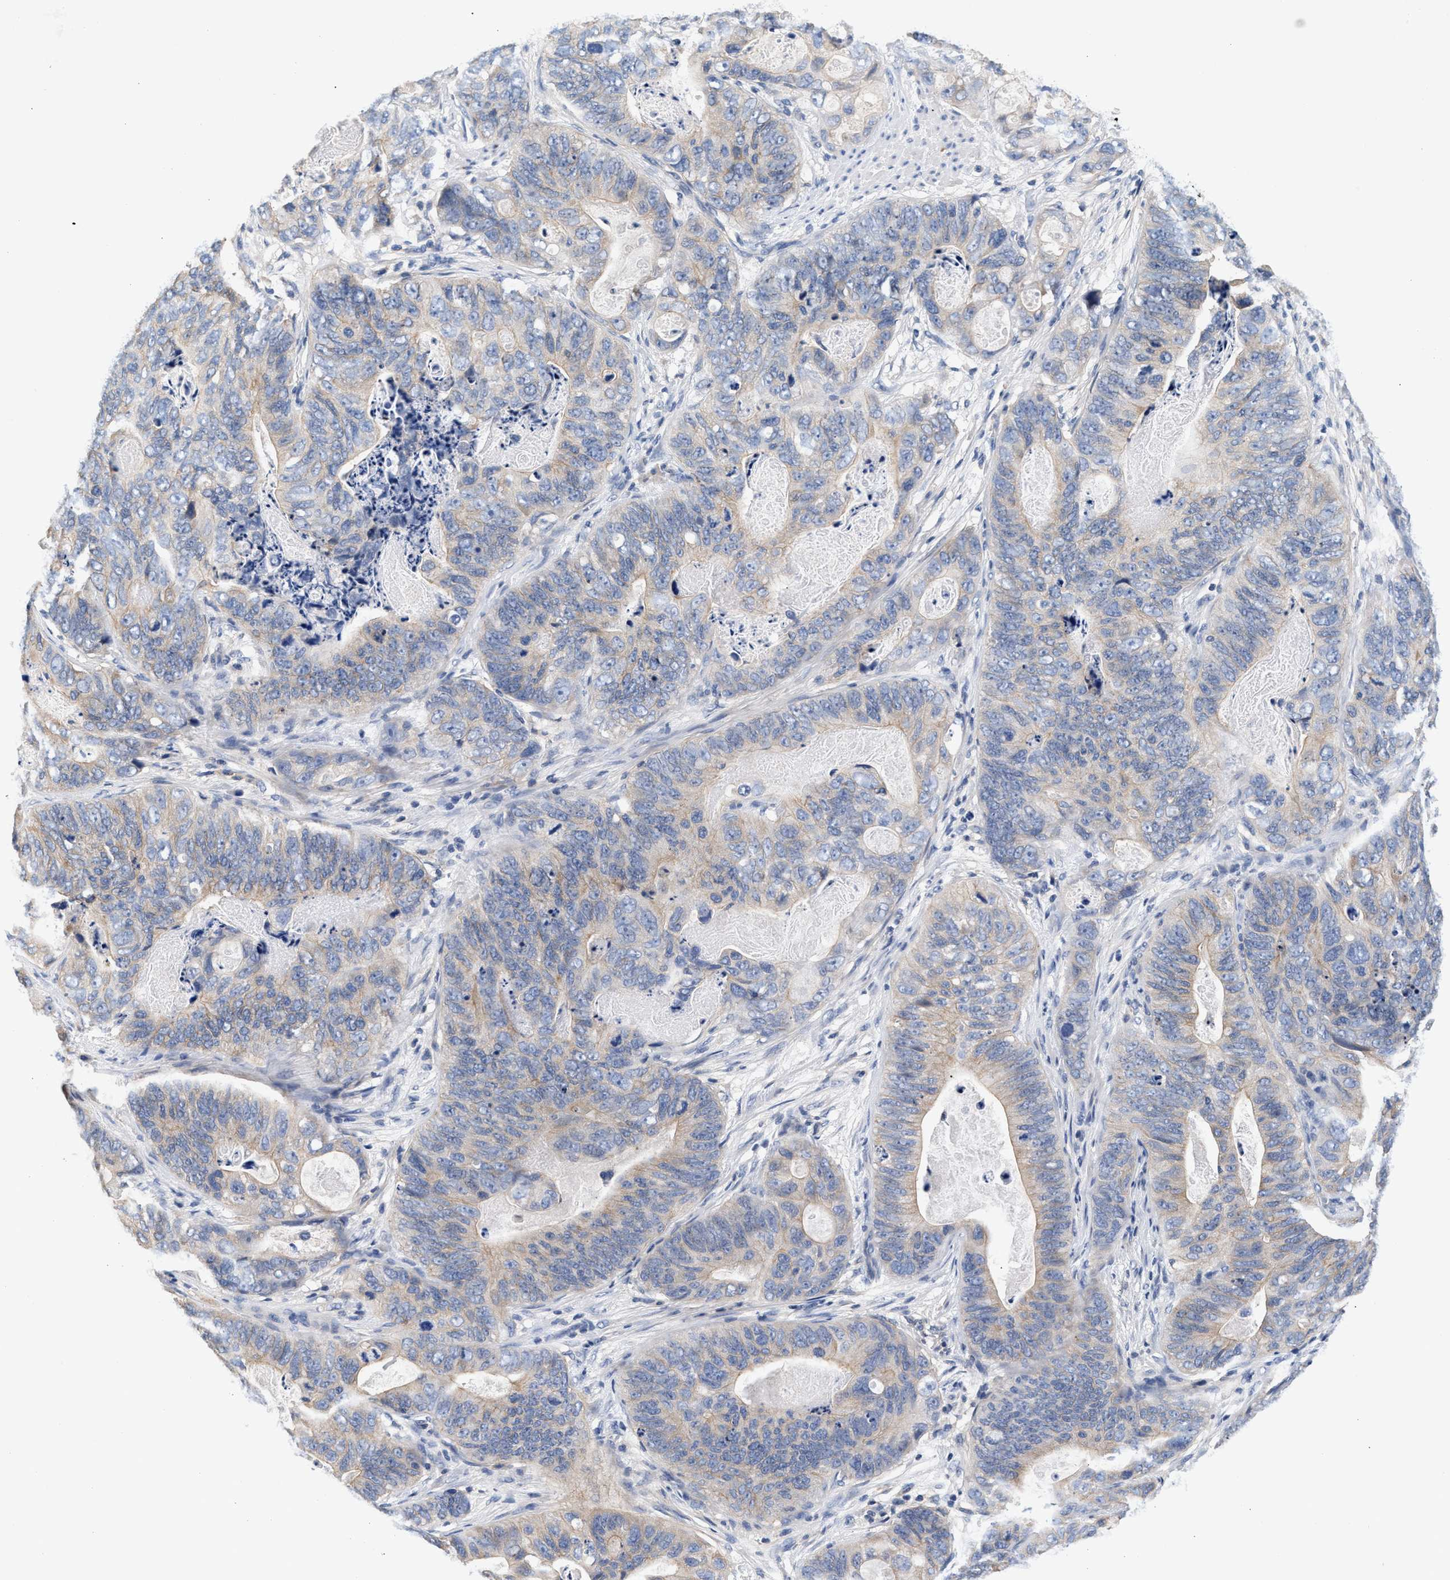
{"staining": {"intensity": "weak", "quantity": "25%-75%", "location": "cytoplasmic/membranous"}, "tissue": "stomach cancer", "cell_type": "Tumor cells", "image_type": "cancer", "snomed": [{"axis": "morphology", "description": "Adenocarcinoma, NOS"}, {"axis": "topography", "description": "Stomach"}], "caption": "Immunohistochemistry micrograph of neoplastic tissue: human stomach cancer stained using immunohistochemistry (IHC) displays low levels of weak protein expression localized specifically in the cytoplasmic/membranous of tumor cells, appearing as a cytoplasmic/membranous brown color.", "gene": "GNAI3", "patient": {"sex": "female", "age": 89}}